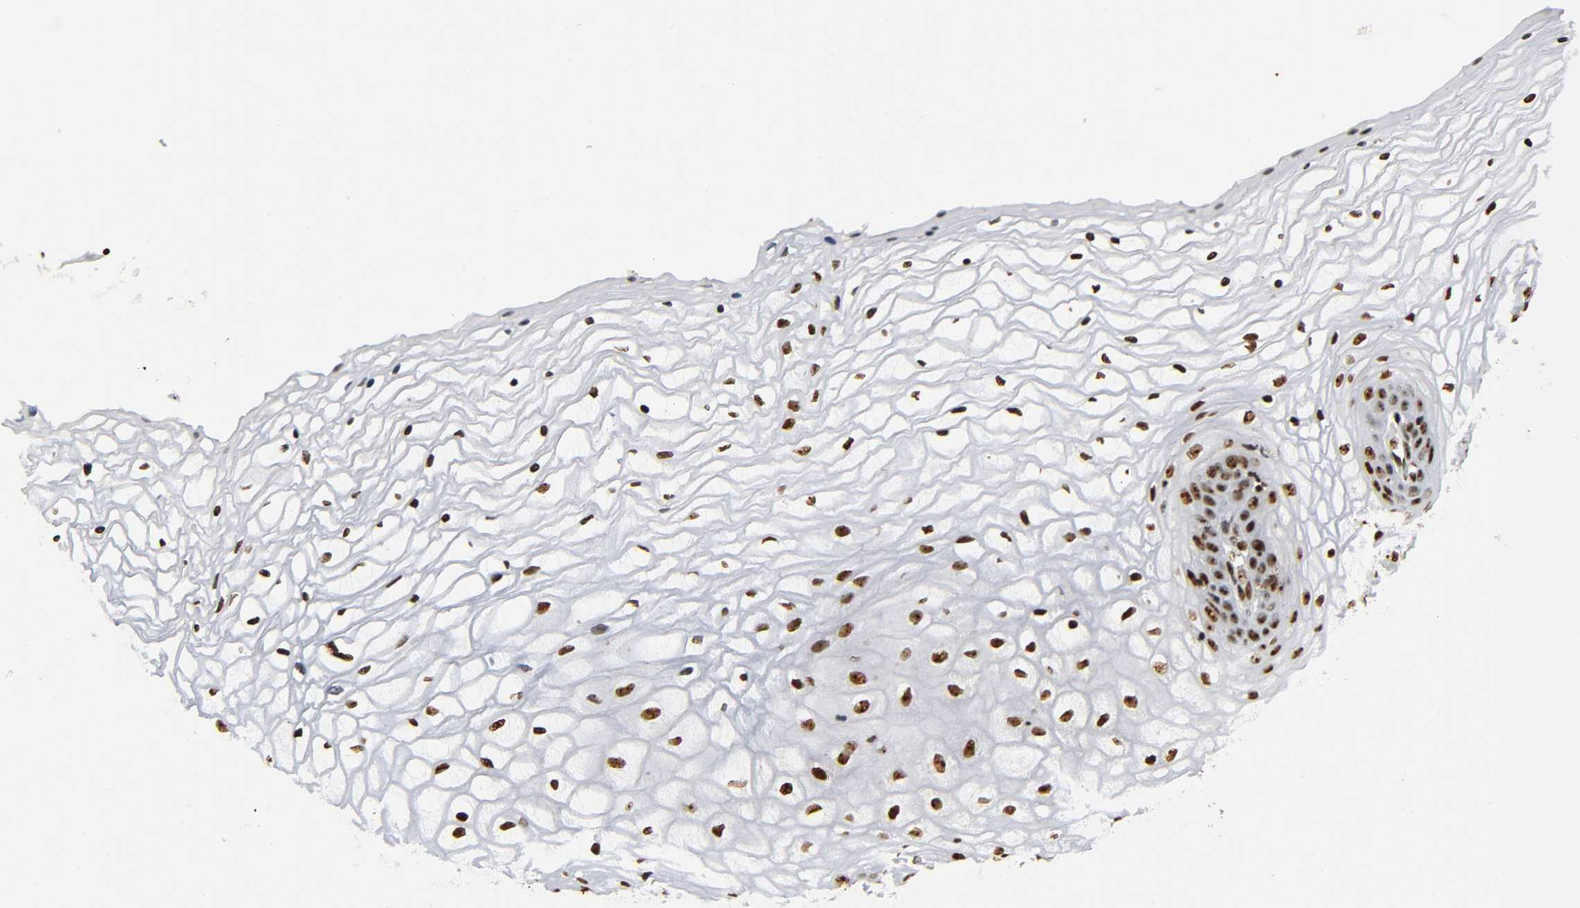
{"staining": {"intensity": "strong", "quantity": ">75%", "location": "nuclear"}, "tissue": "vagina", "cell_type": "Squamous epithelial cells", "image_type": "normal", "snomed": [{"axis": "morphology", "description": "Normal tissue, NOS"}, {"axis": "topography", "description": "Vagina"}], "caption": "A high-resolution photomicrograph shows immunohistochemistry (IHC) staining of benign vagina, which demonstrates strong nuclear expression in approximately >75% of squamous epithelial cells.", "gene": "UBTF", "patient": {"sex": "female", "age": 34}}